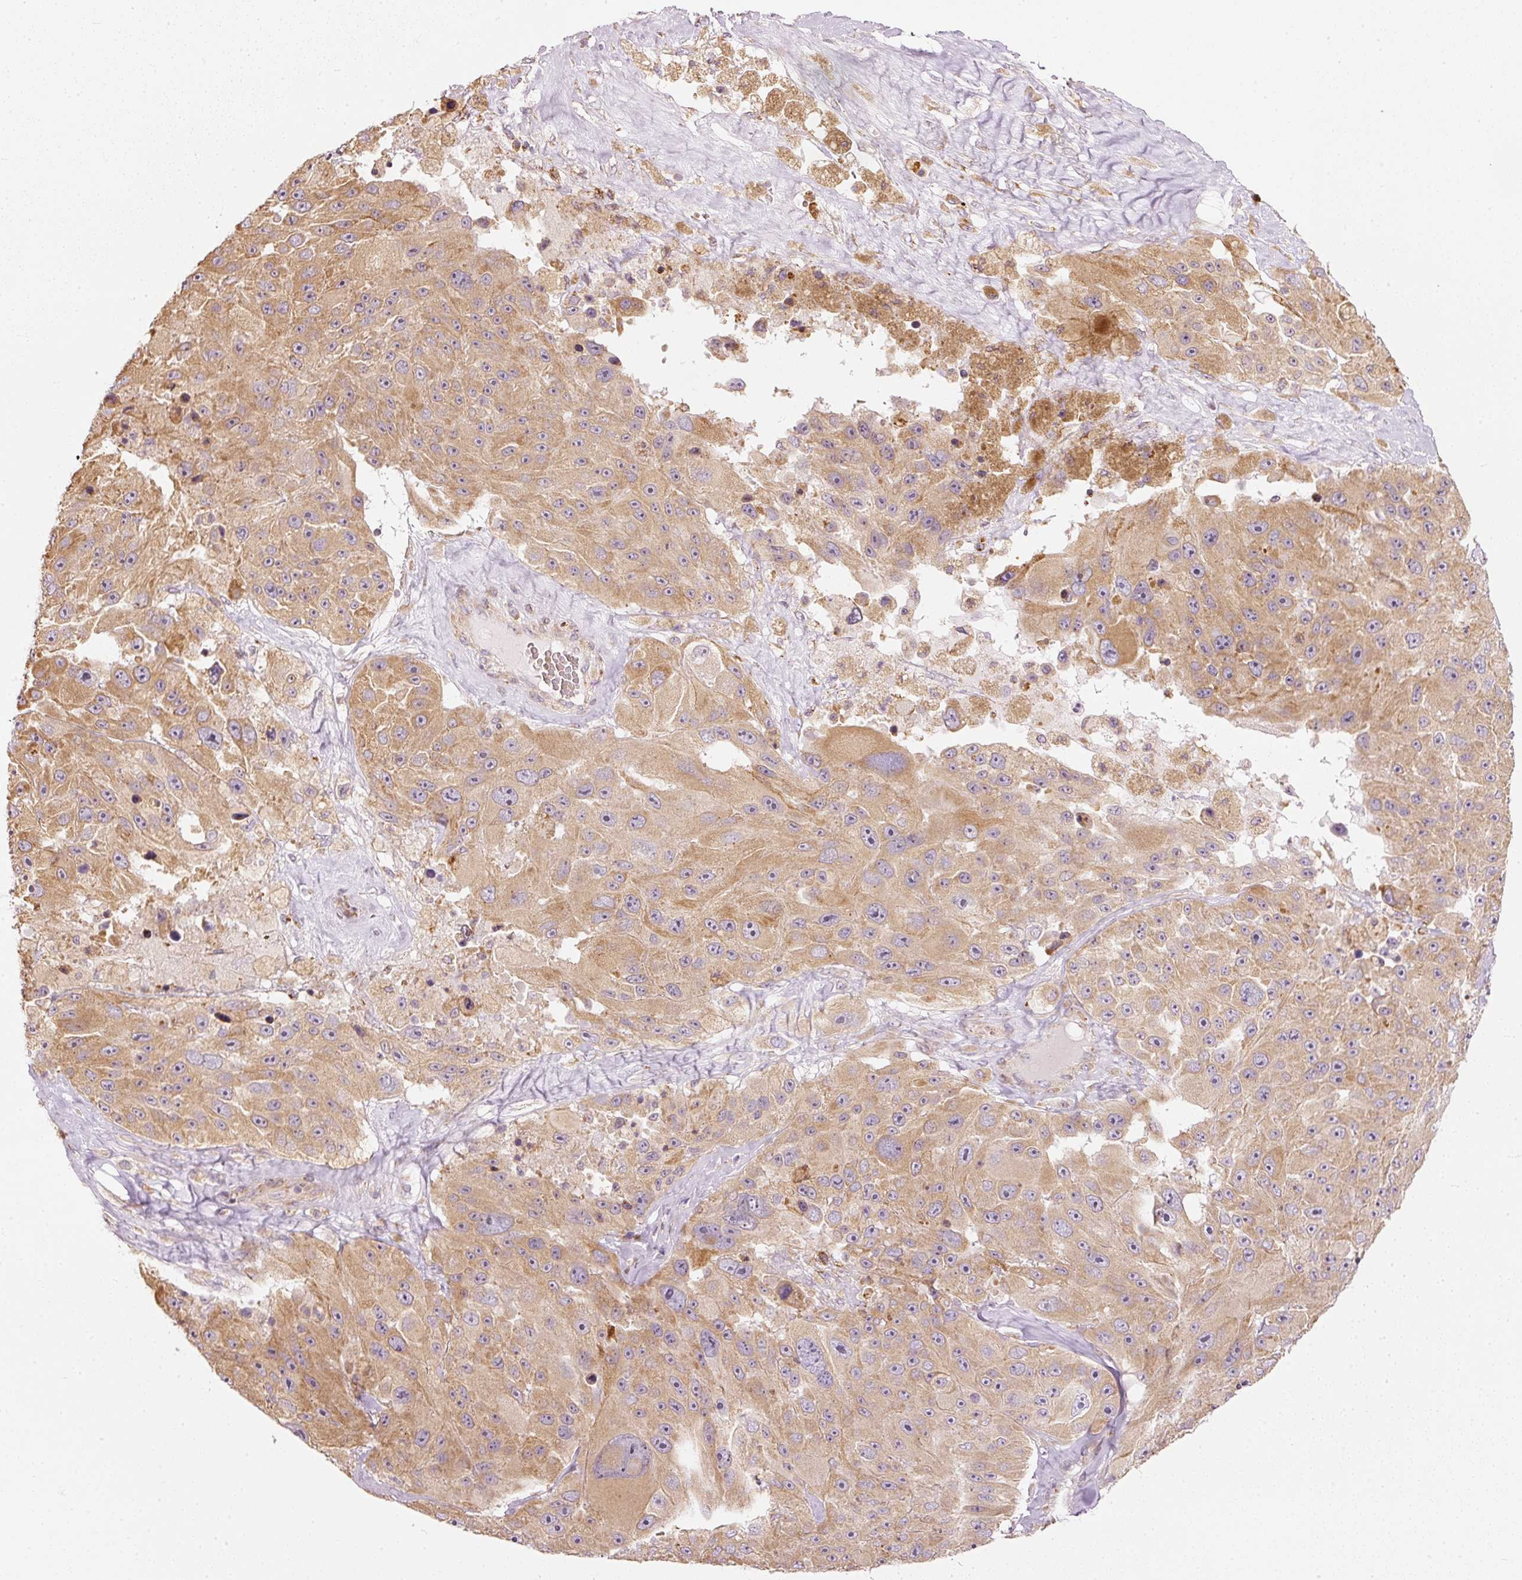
{"staining": {"intensity": "moderate", "quantity": ">75%", "location": "cytoplasmic/membranous"}, "tissue": "melanoma", "cell_type": "Tumor cells", "image_type": "cancer", "snomed": [{"axis": "morphology", "description": "Malignant melanoma, Metastatic site"}, {"axis": "topography", "description": "Lymph node"}], "caption": "Immunohistochemistry (IHC) photomicrograph of human melanoma stained for a protein (brown), which demonstrates medium levels of moderate cytoplasmic/membranous expression in approximately >75% of tumor cells.", "gene": "SNAPC5", "patient": {"sex": "male", "age": 62}}